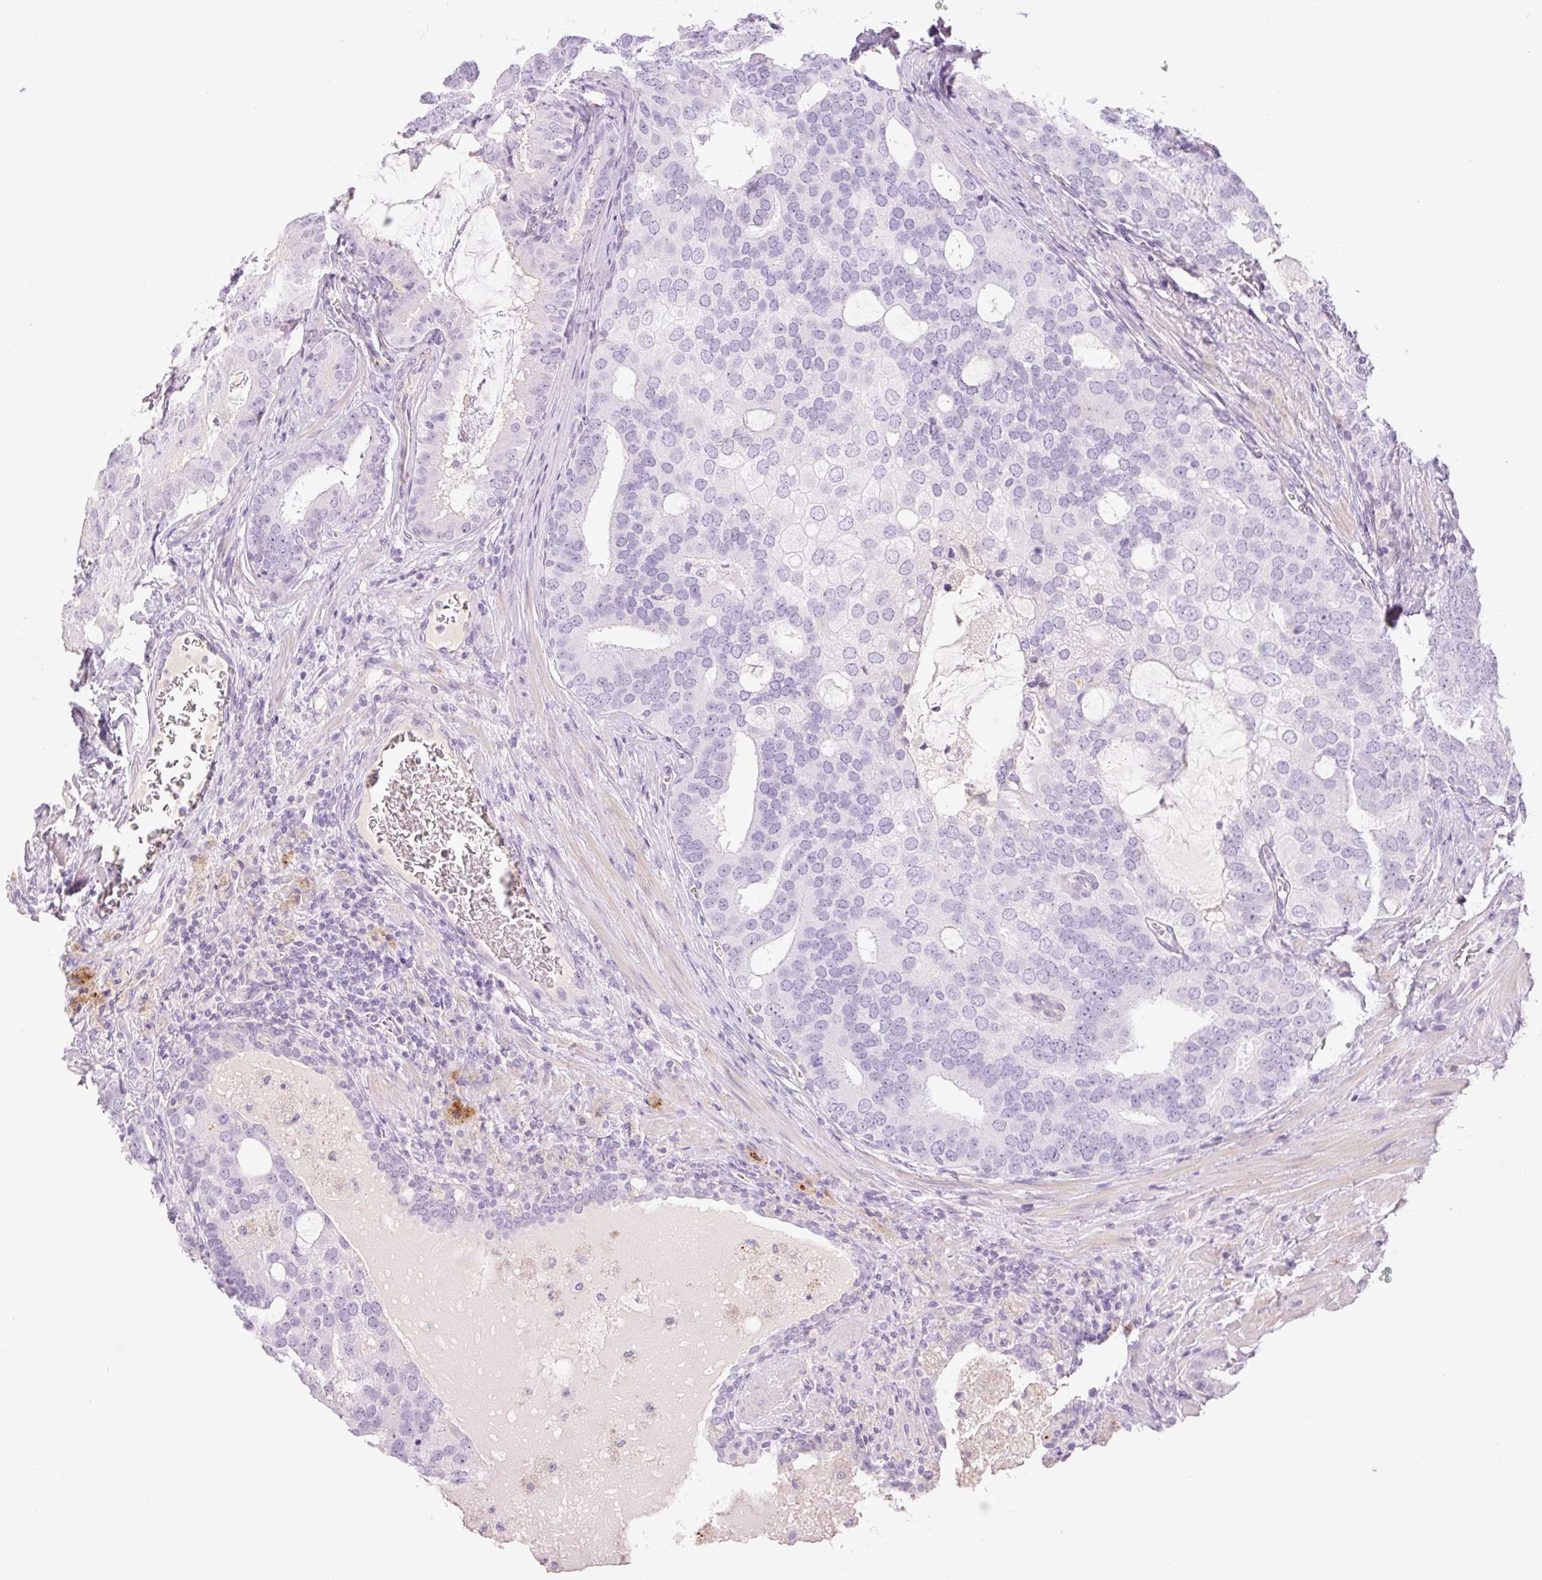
{"staining": {"intensity": "negative", "quantity": "none", "location": "none"}, "tissue": "prostate cancer", "cell_type": "Tumor cells", "image_type": "cancer", "snomed": [{"axis": "morphology", "description": "Adenocarcinoma, High grade"}, {"axis": "topography", "description": "Prostate"}], "caption": "An immunohistochemistry (IHC) histopathology image of adenocarcinoma (high-grade) (prostate) is shown. There is no staining in tumor cells of adenocarcinoma (high-grade) (prostate).", "gene": "MIA2", "patient": {"sex": "male", "age": 55}}